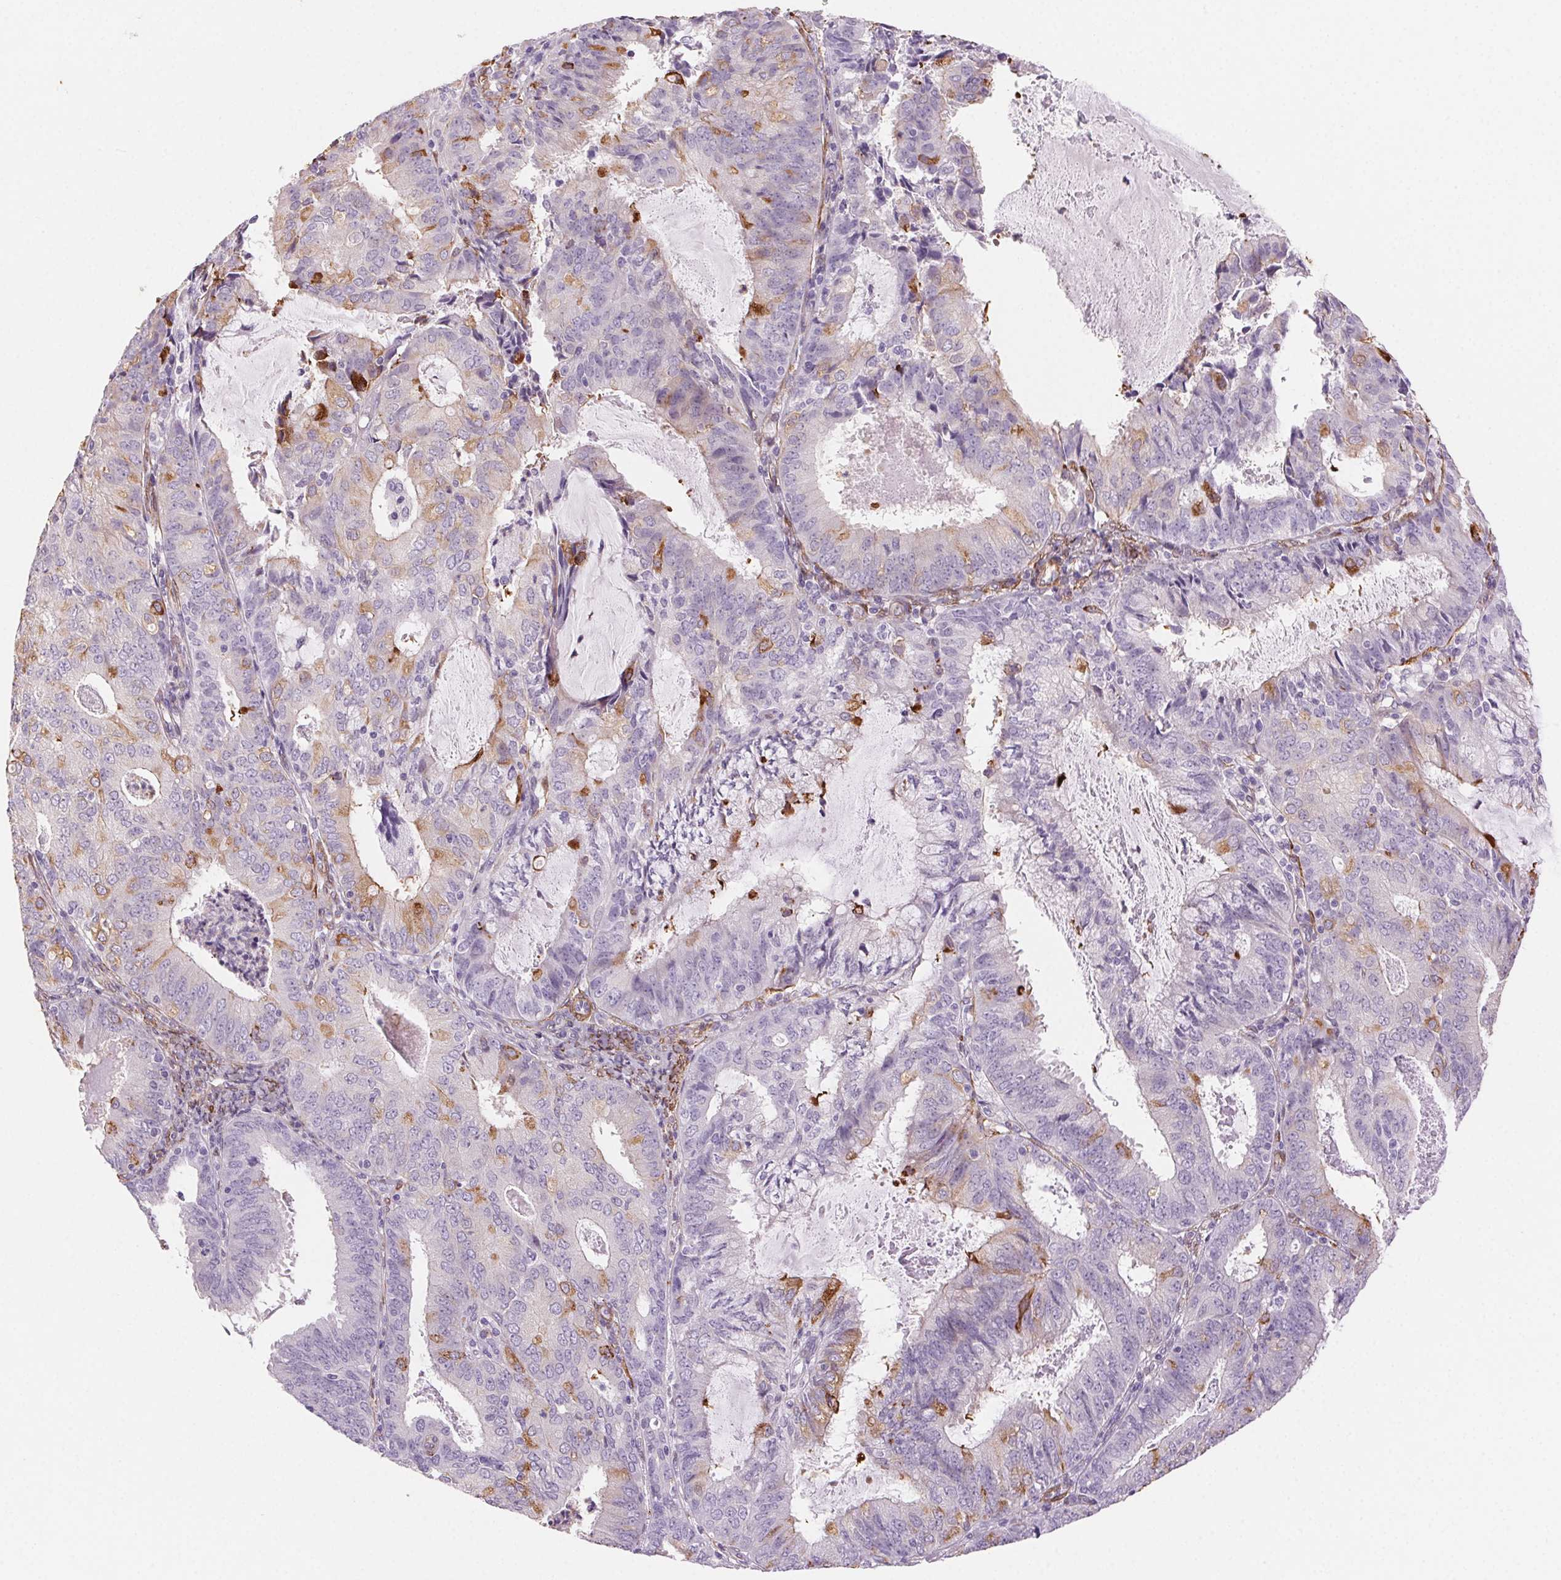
{"staining": {"intensity": "moderate", "quantity": "<25%", "location": "cytoplasmic/membranous"}, "tissue": "endometrial cancer", "cell_type": "Tumor cells", "image_type": "cancer", "snomed": [{"axis": "morphology", "description": "Adenocarcinoma, NOS"}, {"axis": "topography", "description": "Endometrium"}], "caption": "Adenocarcinoma (endometrial) was stained to show a protein in brown. There is low levels of moderate cytoplasmic/membranous expression in approximately <25% of tumor cells. (IHC, brightfield microscopy, high magnification).", "gene": "GPX8", "patient": {"sex": "female", "age": 57}}